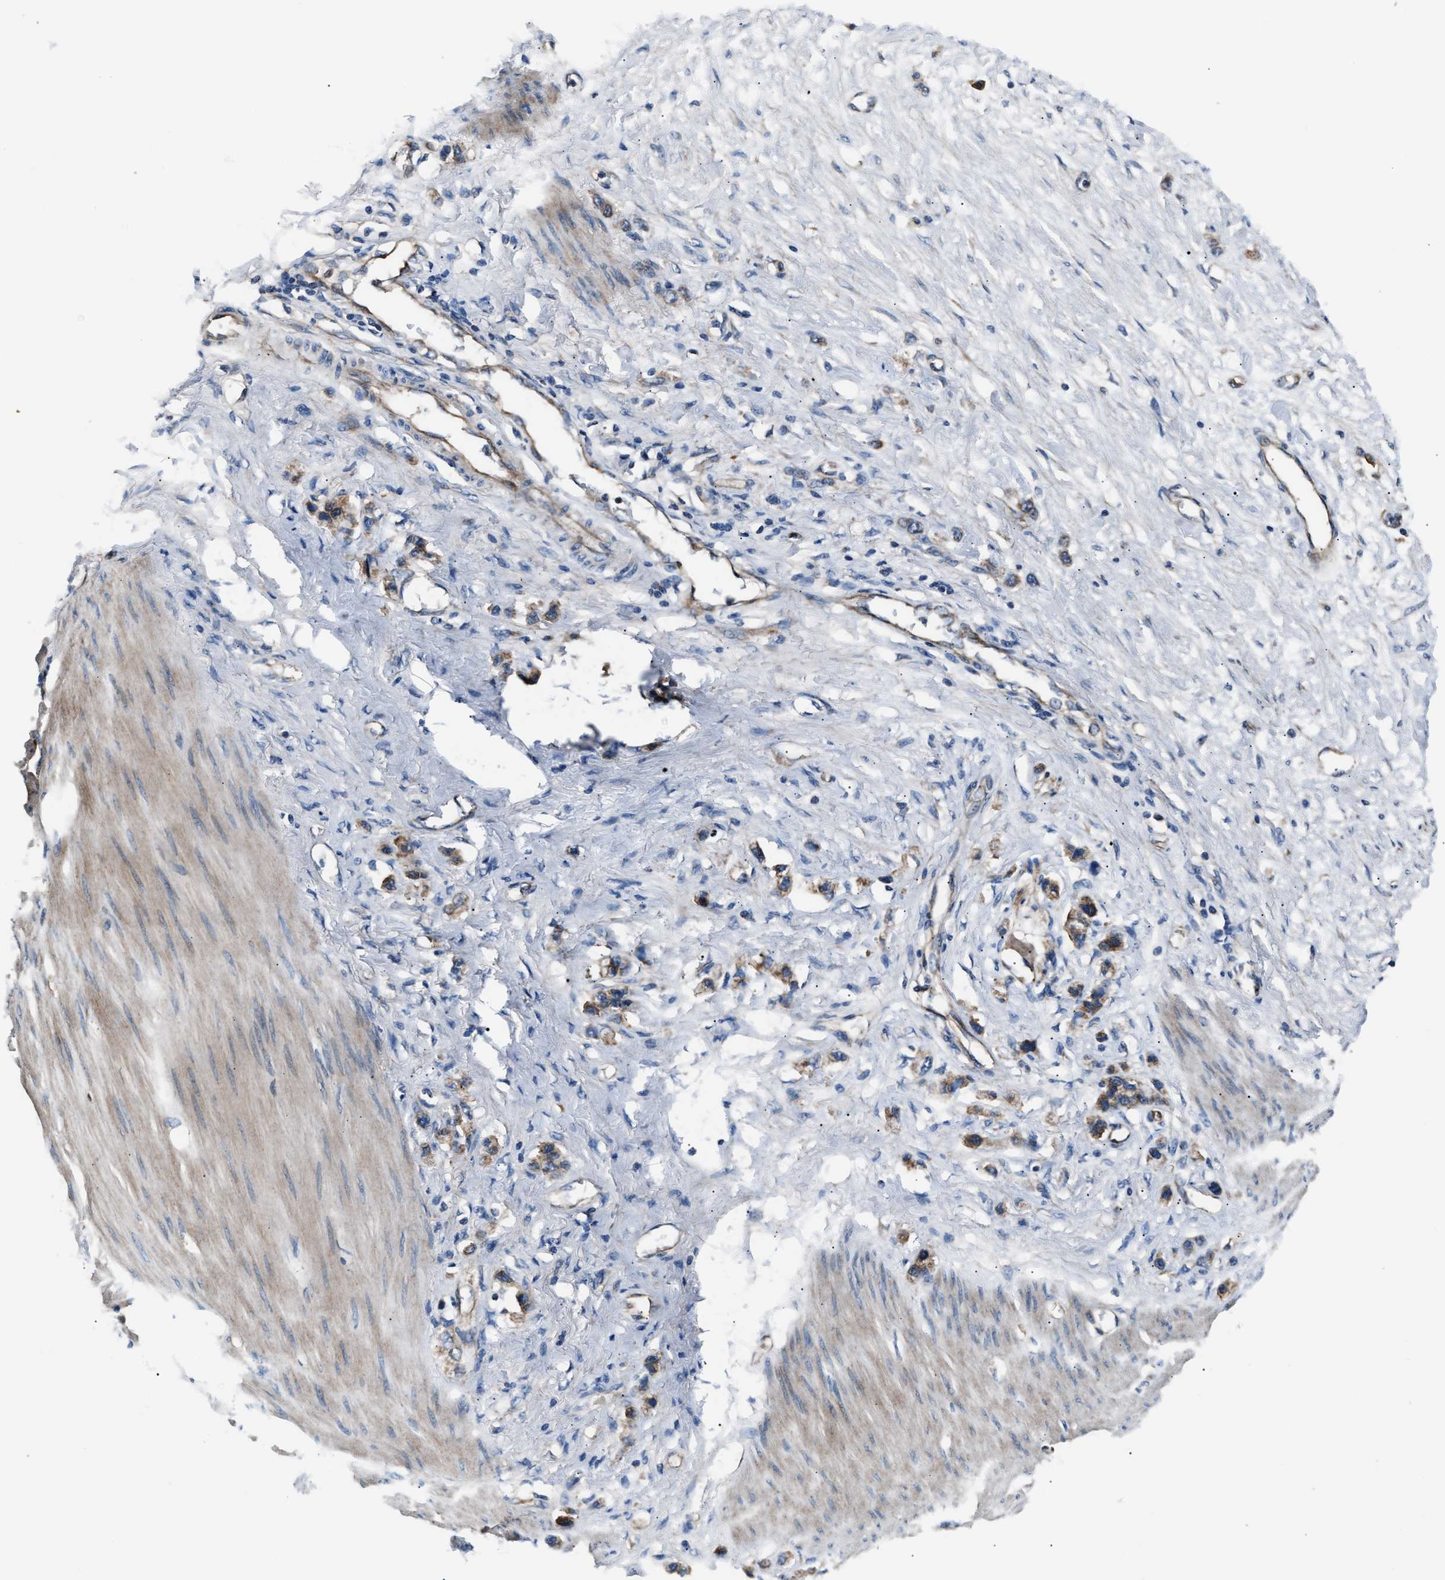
{"staining": {"intensity": "moderate", "quantity": ">75%", "location": "cytoplasmic/membranous"}, "tissue": "stomach cancer", "cell_type": "Tumor cells", "image_type": "cancer", "snomed": [{"axis": "morphology", "description": "Adenocarcinoma, NOS"}, {"axis": "topography", "description": "Stomach"}], "caption": "The photomicrograph displays staining of adenocarcinoma (stomach), revealing moderate cytoplasmic/membranous protein positivity (brown color) within tumor cells.", "gene": "GGCT", "patient": {"sex": "female", "age": 65}}